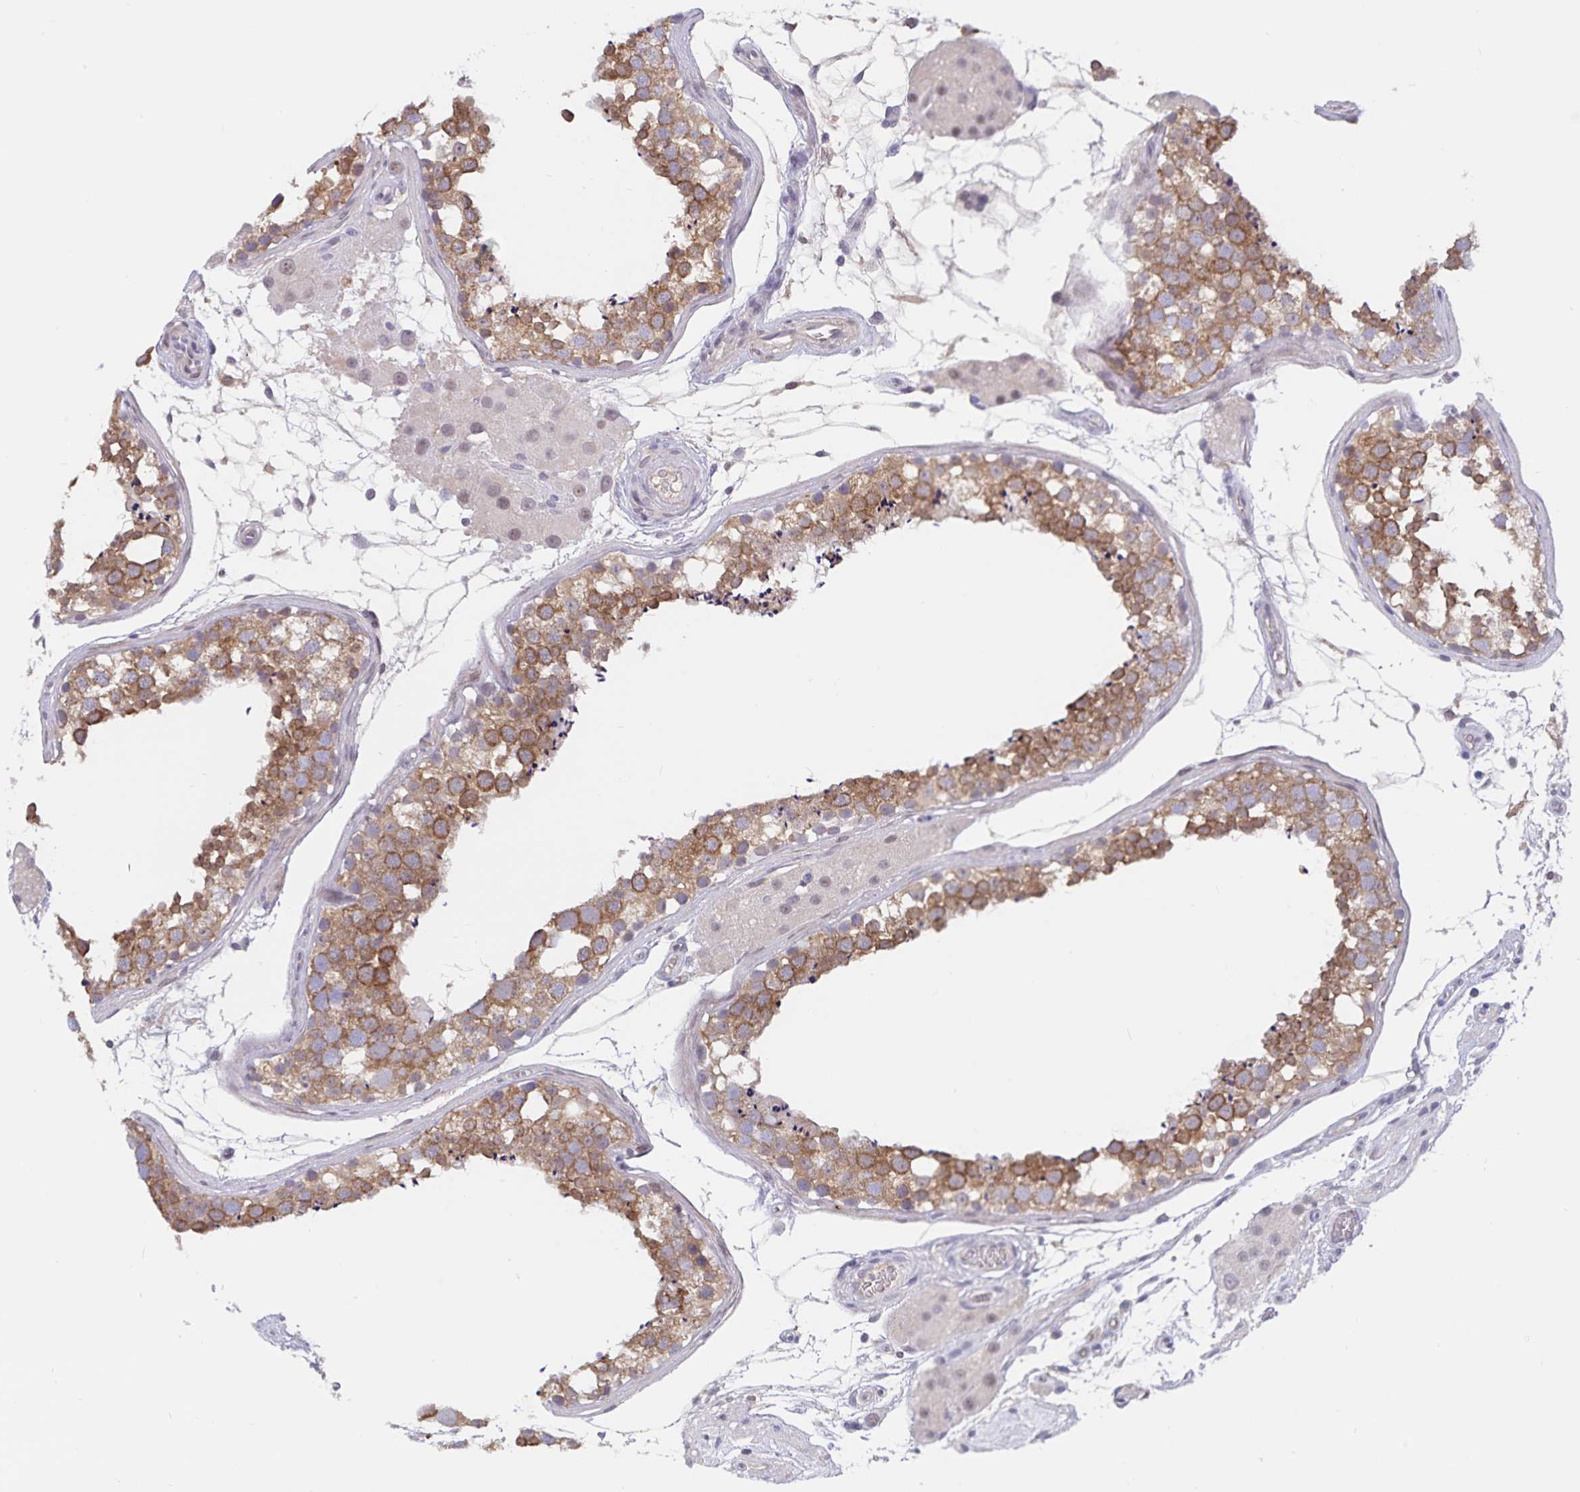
{"staining": {"intensity": "moderate", "quantity": ">75%", "location": "cytoplasmic/membranous"}, "tissue": "testis", "cell_type": "Cells in seminiferous ducts", "image_type": "normal", "snomed": [{"axis": "morphology", "description": "Normal tissue, NOS"}, {"axis": "morphology", "description": "Seminoma, NOS"}, {"axis": "topography", "description": "Testis"}], "caption": "Normal testis demonstrates moderate cytoplasmic/membranous expression in about >75% of cells in seminiferous ducts.", "gene": "ATP2A2", "patient": {"sex": "male", "age": 65}}